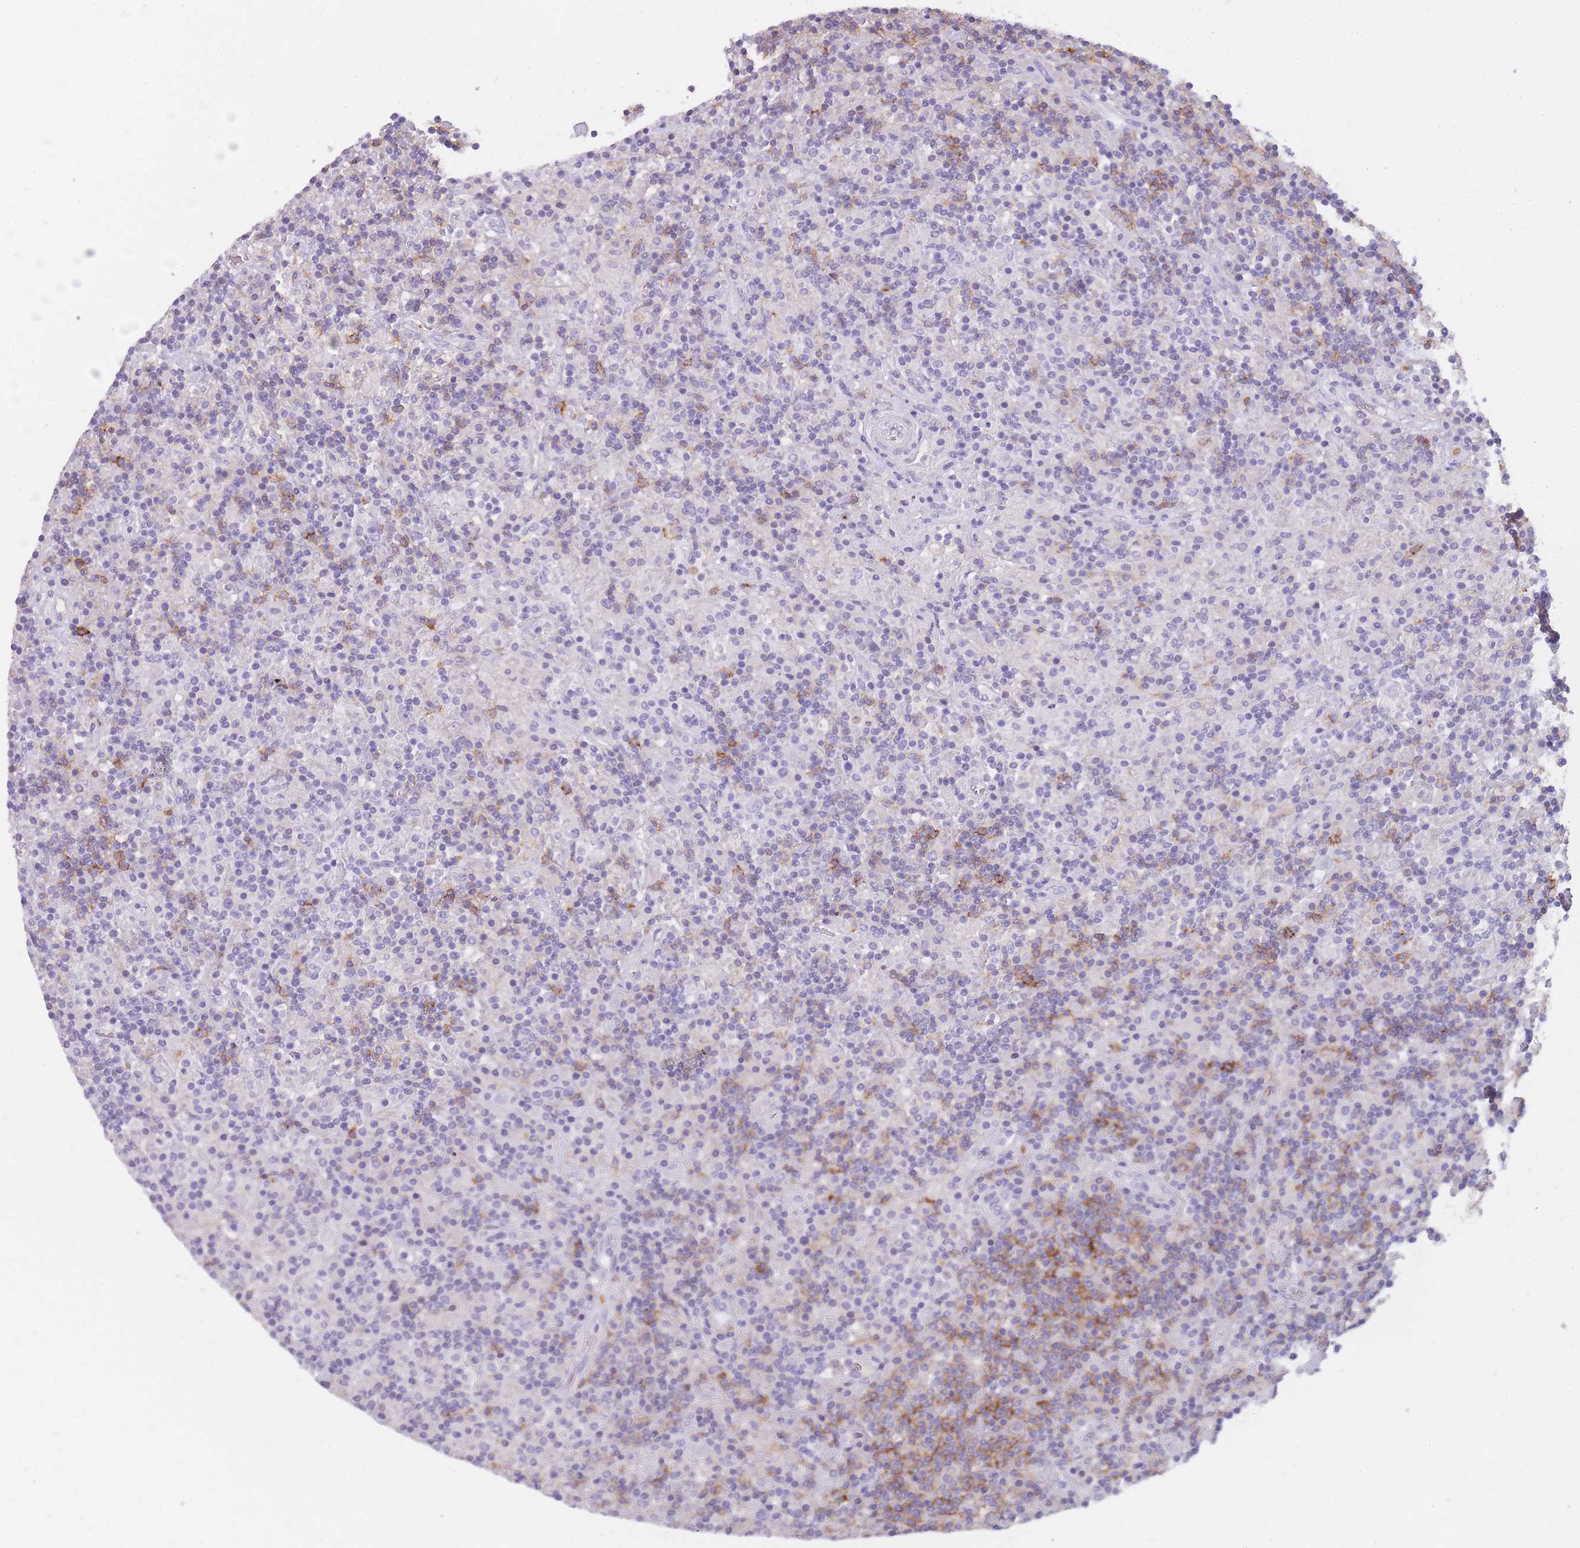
{"staining": {"intensity": "negative", "quantity": "none", "location": "none"}, "tissue": "lymphoma", "cell_type": "Tumor cells", "image_type": "cancer", "snomed": [{"axis": "morphology", "description": "Hodgkin's disease, NOS"}, {"axis": "topography", "description": "Lymph node"}], "caption": "There is no significant staining in tumor cells of Hodgkin's disease.", "gene": "CR1L", "patient": {"sex": "male", "age": 70}}